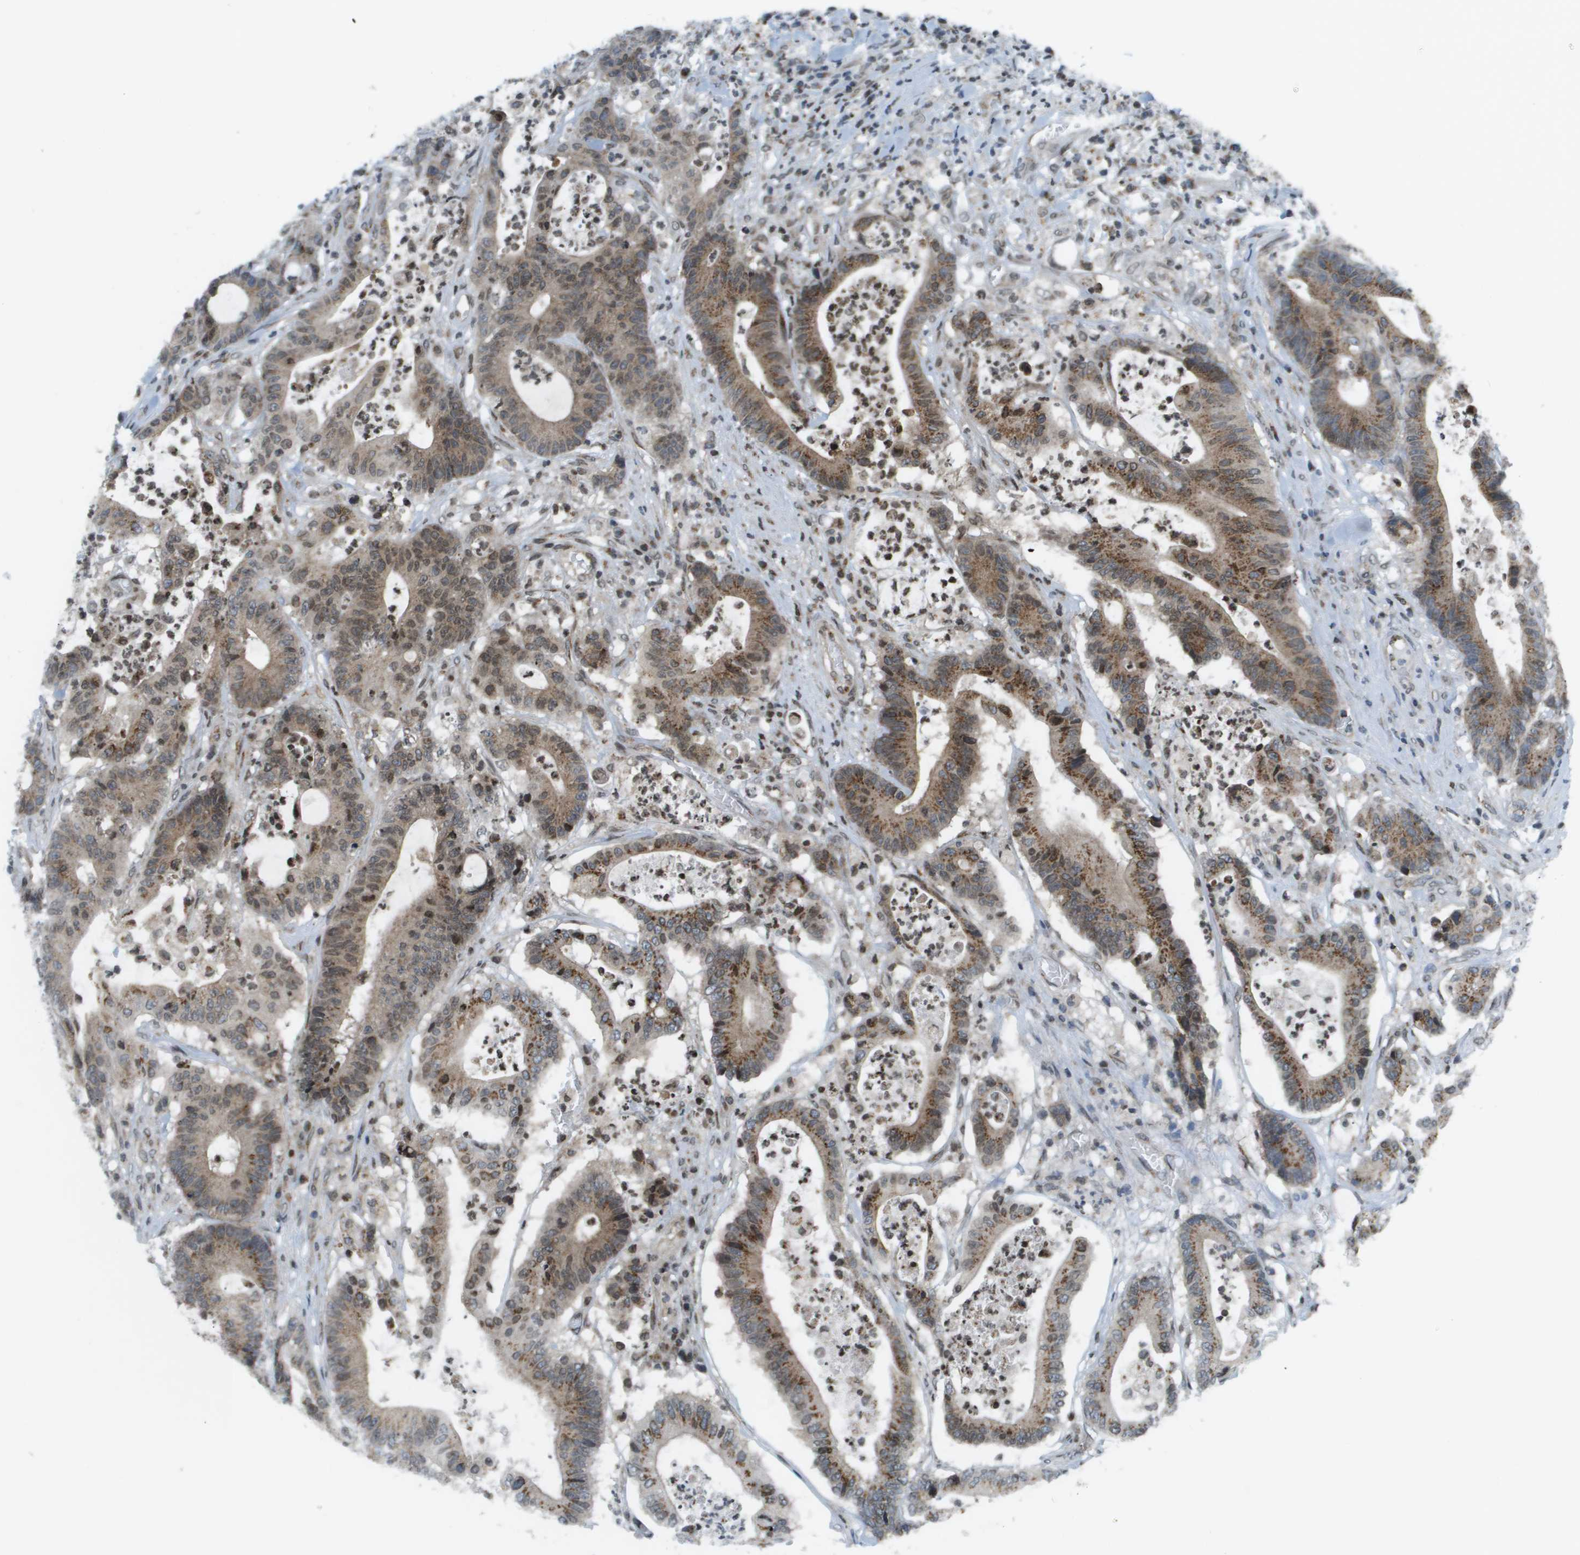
{"staining": {"intensity": "moderate", "quantity": ">75%", "location": "cytoplasmic/membranous"}, "tissue": "colorectal cancer", "cell_type": "Tumor cells", "image_type": "cancer", "snomed": [{"axis": "morphology", "description": "Adenocarcinoma, NOS"}, {"axis": "topography", "description": "Colon"}], "caption": "Protein staining of colorectal adenocarcinoma tissue reveals moderate cytoplasmic/membranous staining in about >75% of tumor cells.", "gene": "EVC", "patient": {"sex": "female", "age": 84}}